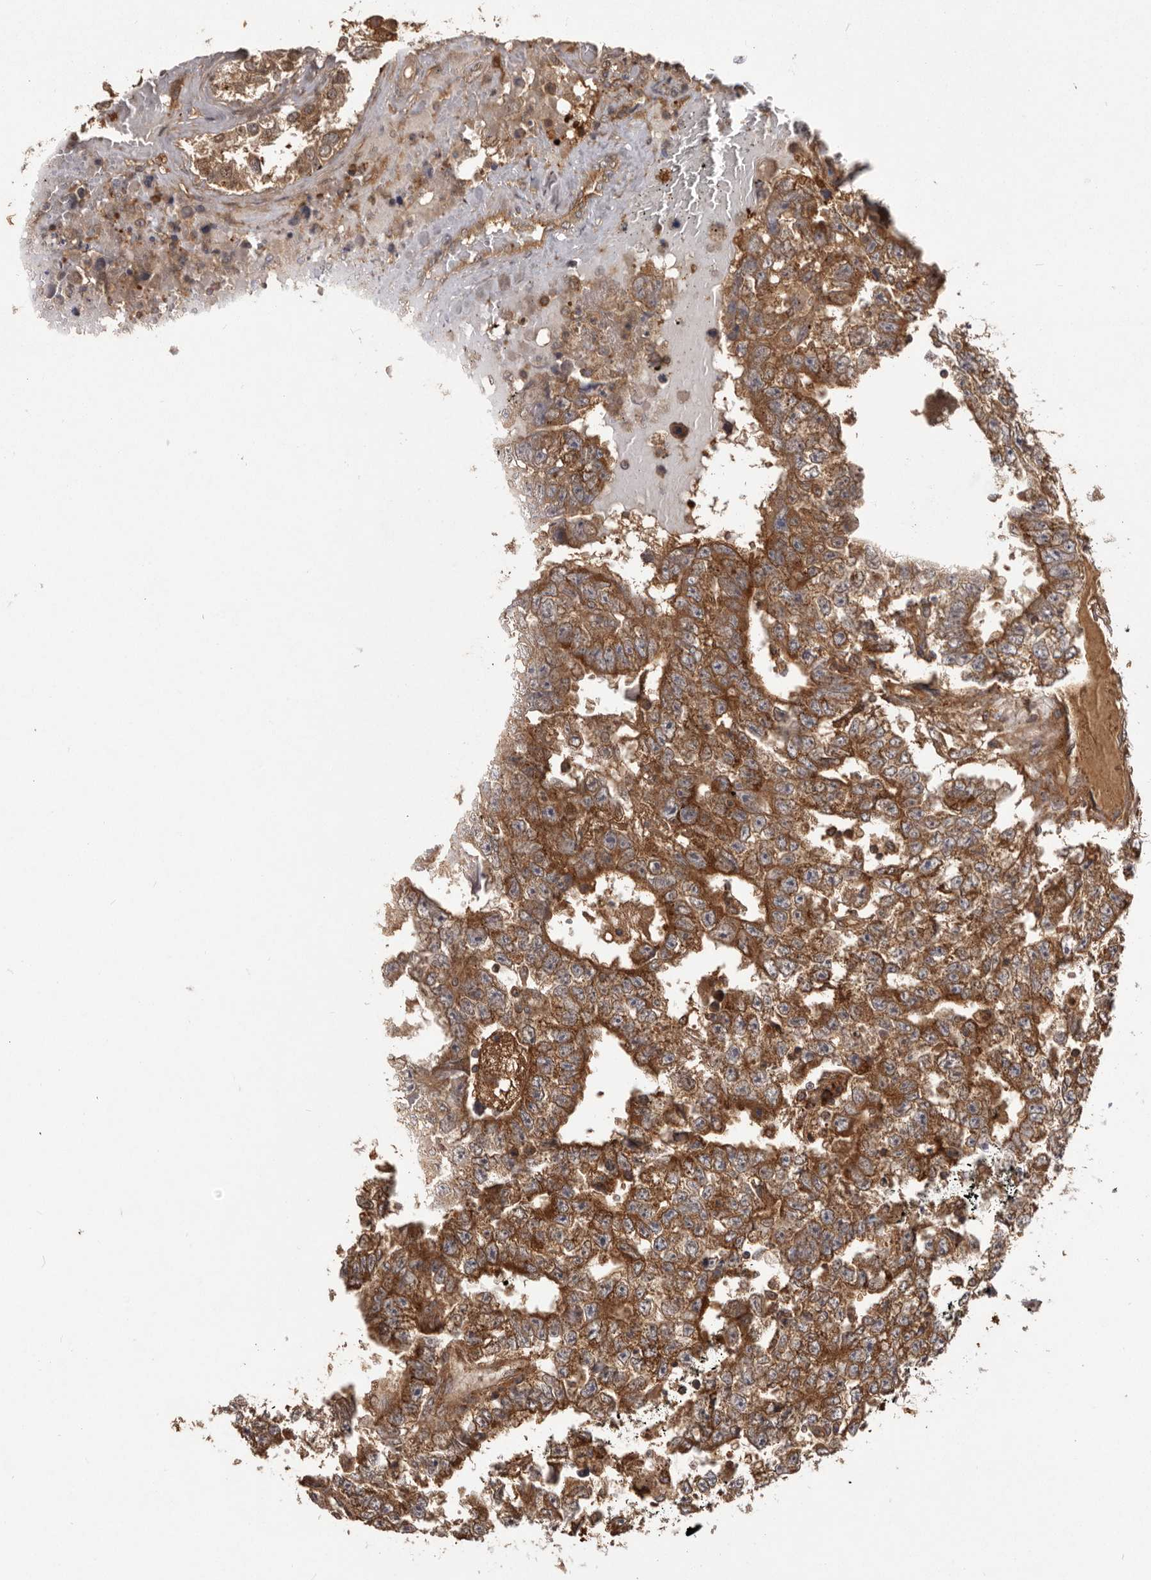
{"staining": {"intensity": "strong", "quantity": ">75%", "location": "cytoplasmic/membranous"}, "tissue": "testis cancer", "cell_type": "Tumor cells", "image_type": "cancer", "snomed": [{"axis": "morphology", "description": "Carcinoma, Embryonal, NOS"}, {"axis": "topography", "description": "Testis"}], "caption": "Protein positivity by immunohistochemistry (IHC) demonstrates strong cytoplasmic/membranous positivity in about >75% of tumor cells in embryonal carcinoma (testis).", "gene": "SLC22A3", "patient": {"sex": "male", "age": 25}}